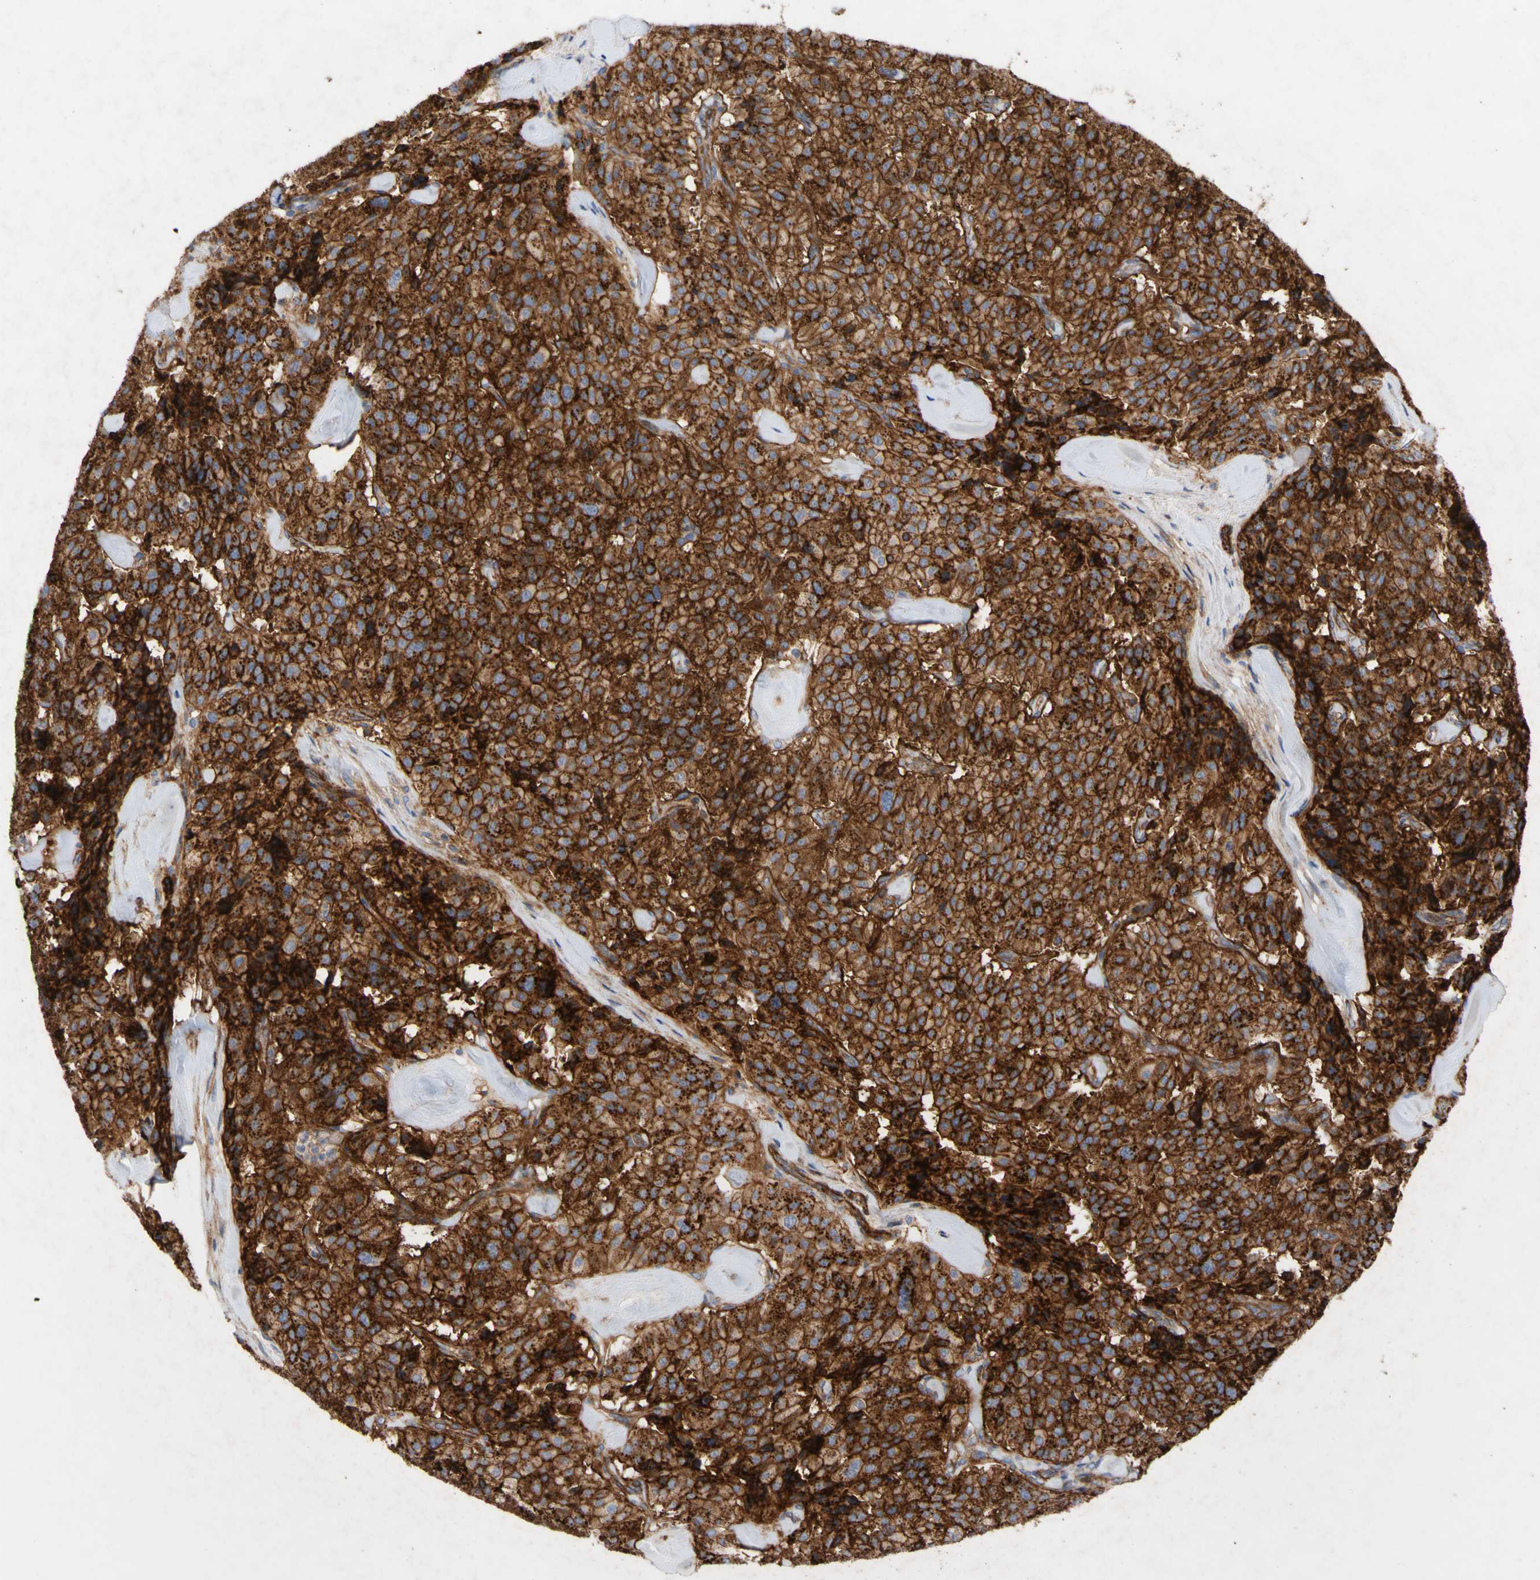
{"staining": {"intensity": "strong", "quantity": ">75%", "location": "cytoplasmic/membranous"}, "tissue": "carcinoid", "cell_type": "Tumor cells", "image_type": "cancer", "snomed": [{"axis": "morphology", "description": "Carcinoid, malignant, NOS"}, {"axis": "topography", "description": "Lung"}], "caption": "This micrograph shows IHC staining of carcinoid (malignant), with high strong cytoplasmic/membranous expression in about >75% of tumor cells.", "gene": "ATP2A3", "patient": {"sex": "male", "age": 30}}